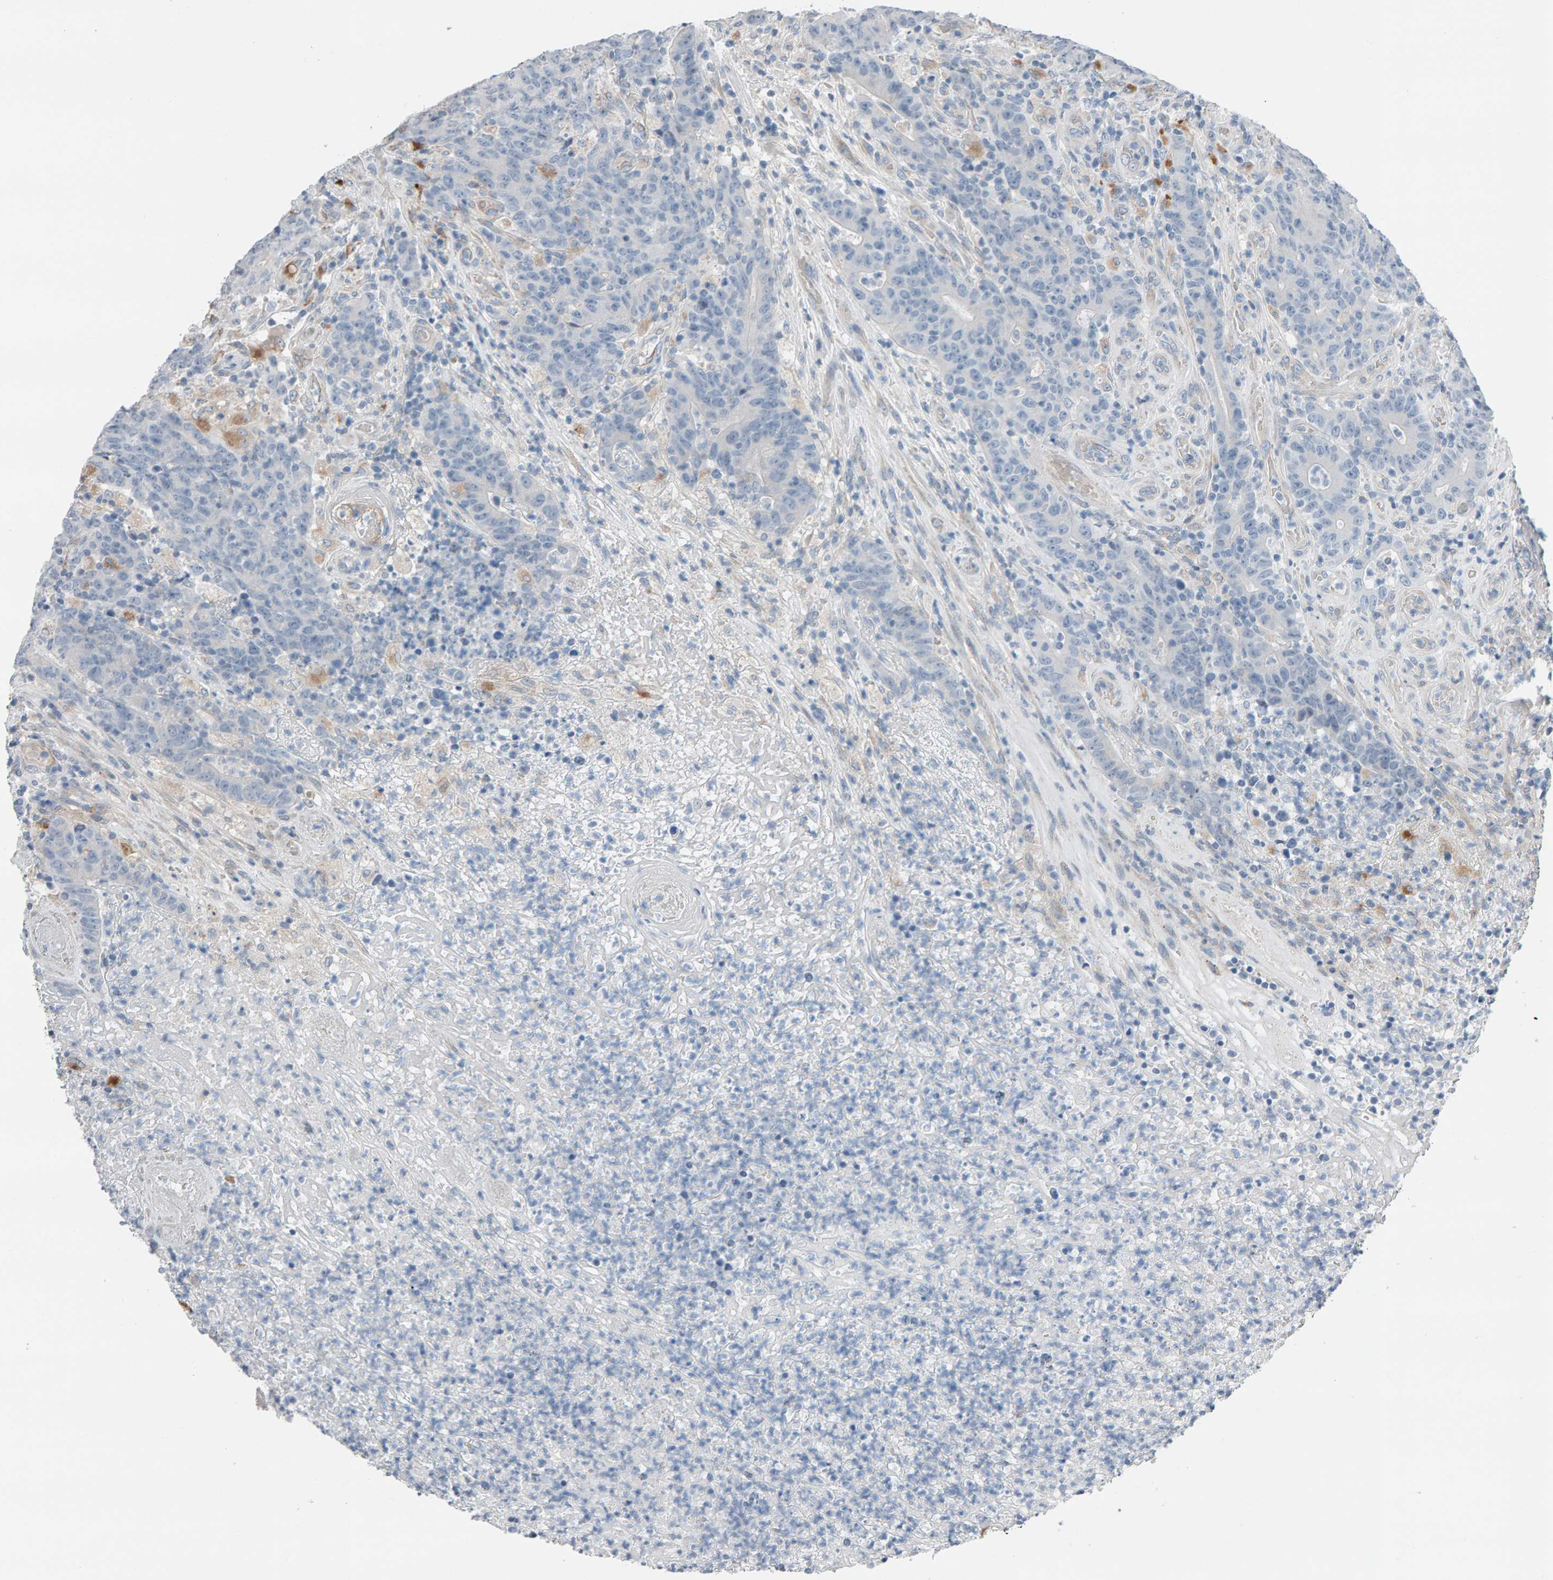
{"staining": {"intensity": "negative", "quantity": "none", "location": "none"}, "tissue": "colorectal cancer", "cell_type": "Tumor cells", "image_type": "cancer", "snomed": [{"axis": "morphology", "description": "Normal tissue, NOS"}, {"axis": "morphology", "description": "Adenocarcinoma, NOS"}, {"axis": "topography", "description": "Colon"}], "caption": "An IHC histopathology image of colorectal adenocarcinoma is shown. There is no staining in tumor cells of colorectal adenocarcinoma. Brightfield microscopy of IHC stained with DAB (3,3'-diaminobenzidine) (brown) and hematoxylin (blue), captured at high magnification.", "gene": "IPPK", "patient": {"sex": "female", "age": 75}}